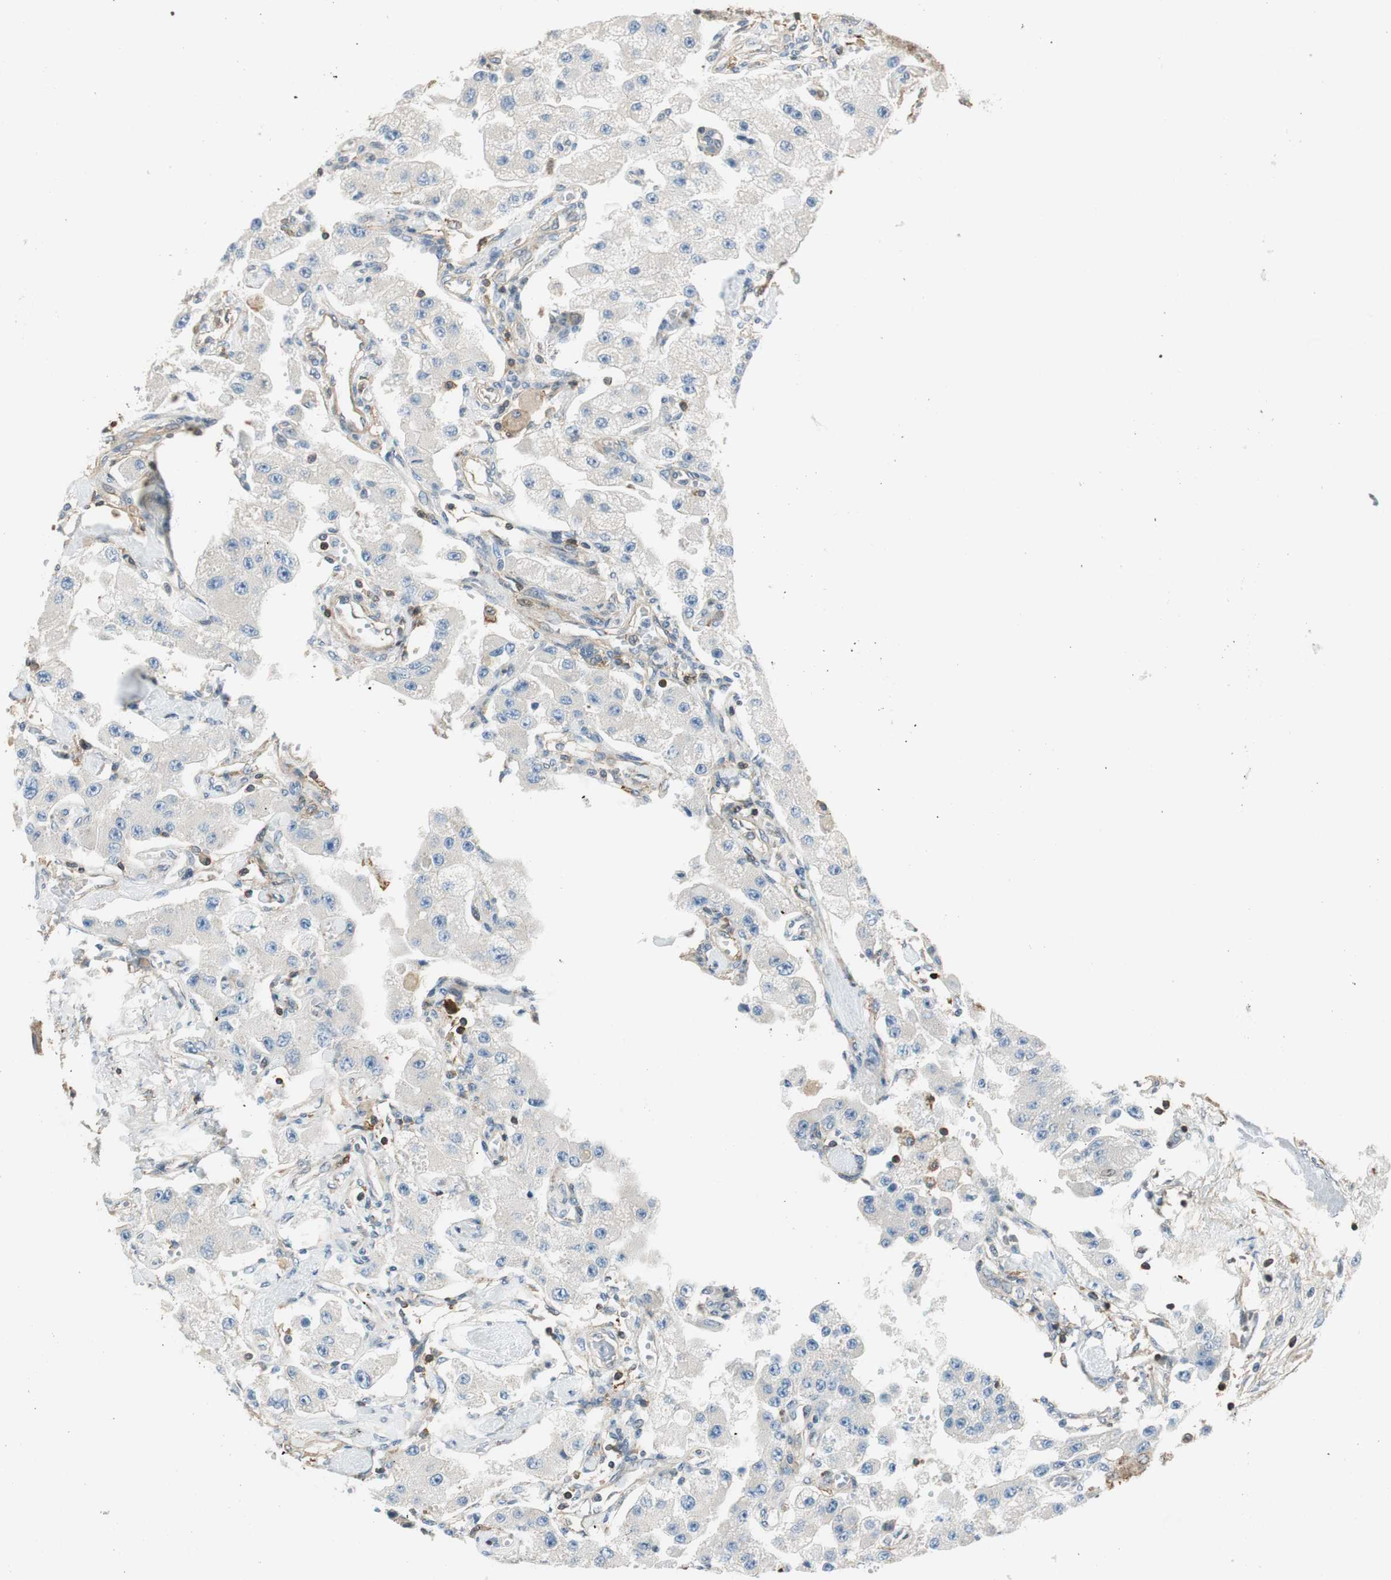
{"staining": {"intensity": "negative", "quantity": "none", "location": "none"}, "tissue": "carcinoid", "cell_type": "Tumor cells", "image_type": "cancer", "snomed": [{"axis": "morphology", "description": "Carcinoid, malignant, NOS"}, {"axis": "topography", "description": "Pancreas"}], "caption": "The immunohistochemistry photomicrograph has no significant positivity in tumor cells of carcinoid tissue. Nuclei are stained in blue.", "gene": "PI4K2B", "patient": {"sex": "male", "age": 41}}